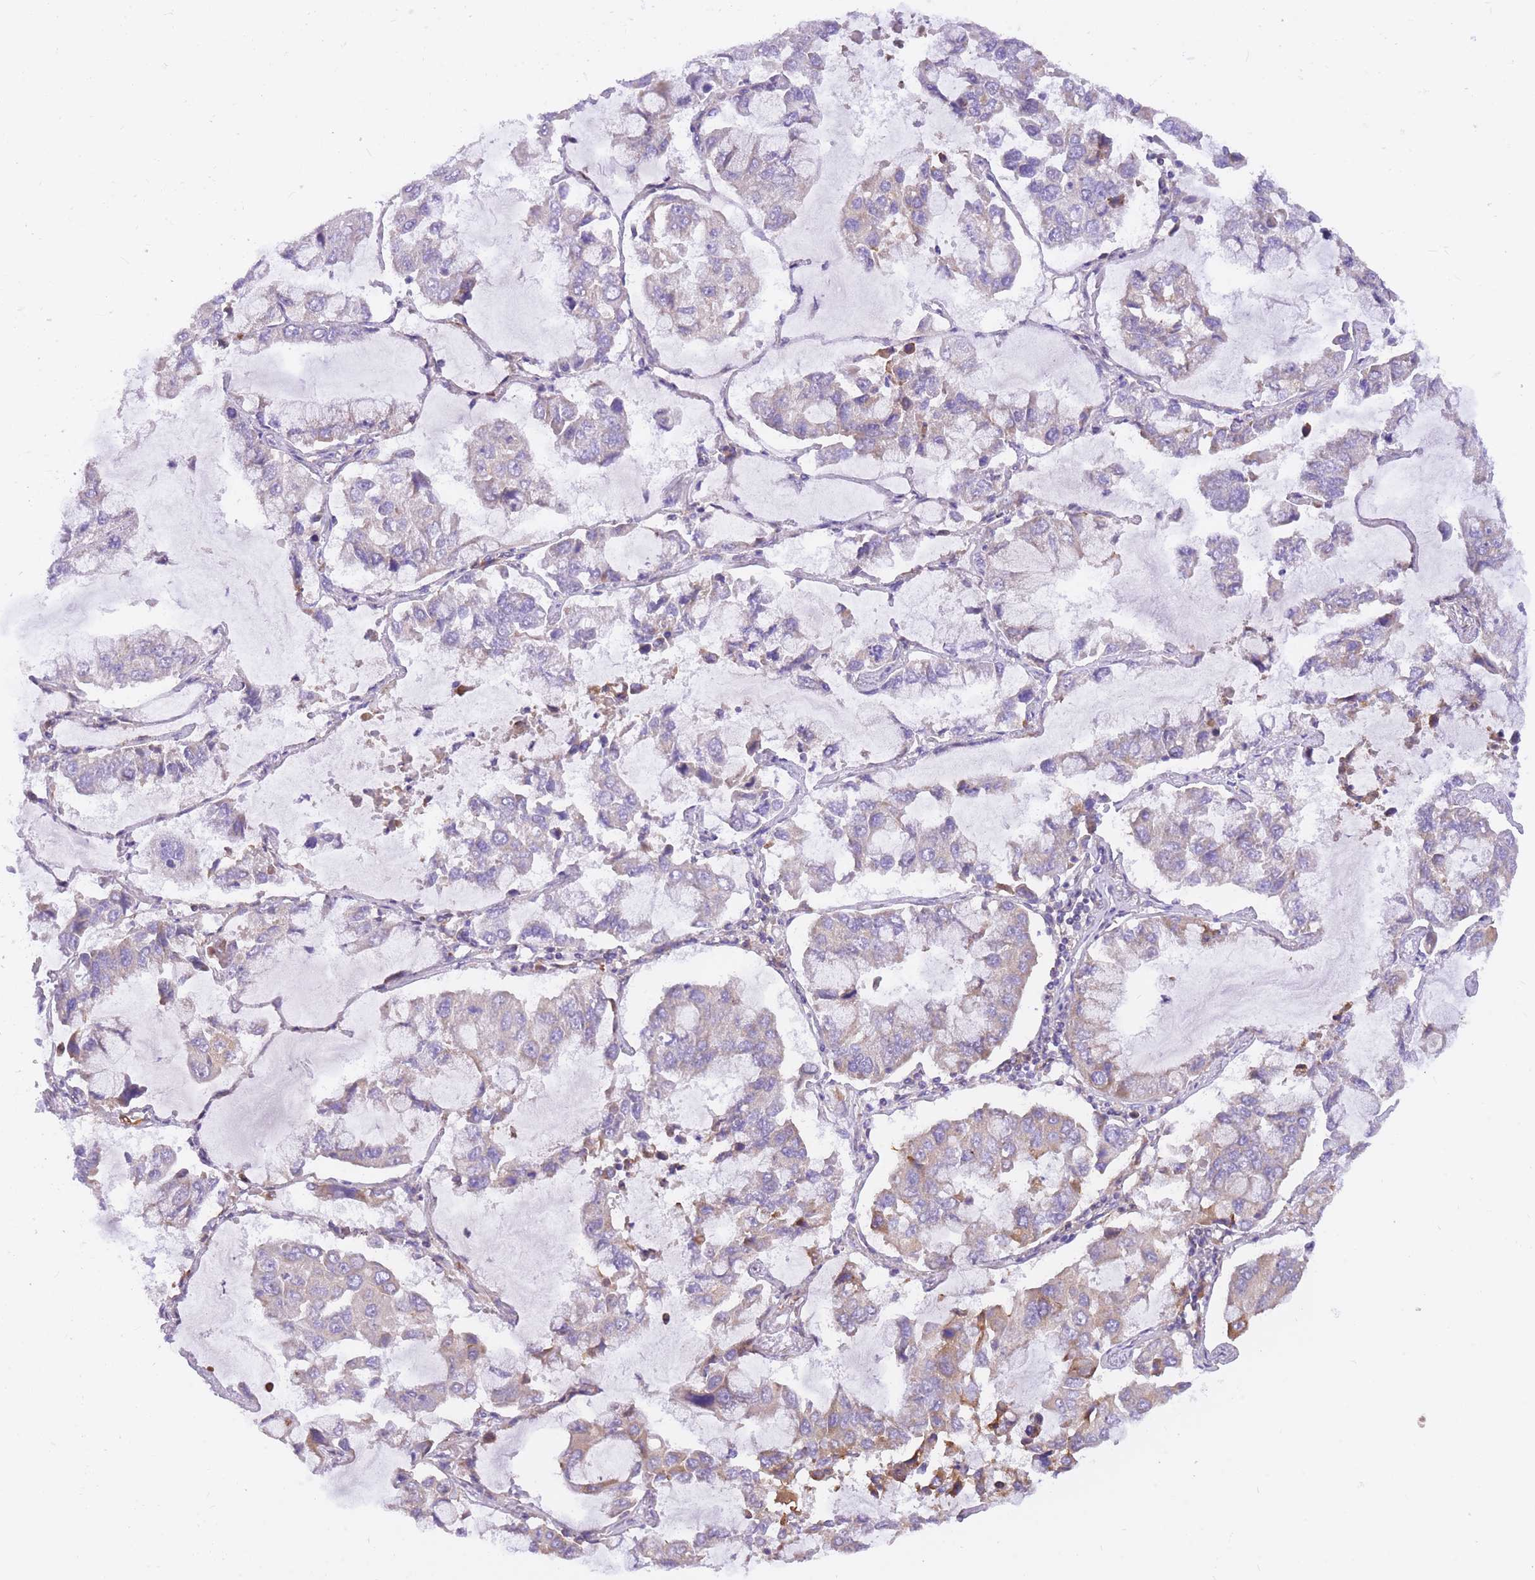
{"staining": {"intensity": "weak", "quantity": "<25%", "location": "cytoplasmic/membranous"}, "tissue": "lung cancer", "cell_type": "Tumor cells", "image_type": "cancer", "snomed": [{"axis": "morphology", "description": "Adenocarcinoma, NOS"}, {"axis": "topography", "description": "Lung"}], "caption": "IHC micrograph of neoplastic tissue: human lung cancer stained with DAB exhibits no significant protein positivity in tumor cells. The staining was performed using DAB (3,3'-diaminobenzidine) to visualize the protein expression in brown, while the nuclei were stained in blue with hematoxylin (Magnification: 20x).", "gene": "TOPAZ1", "patient": {"sex": "male", "age": 64}}